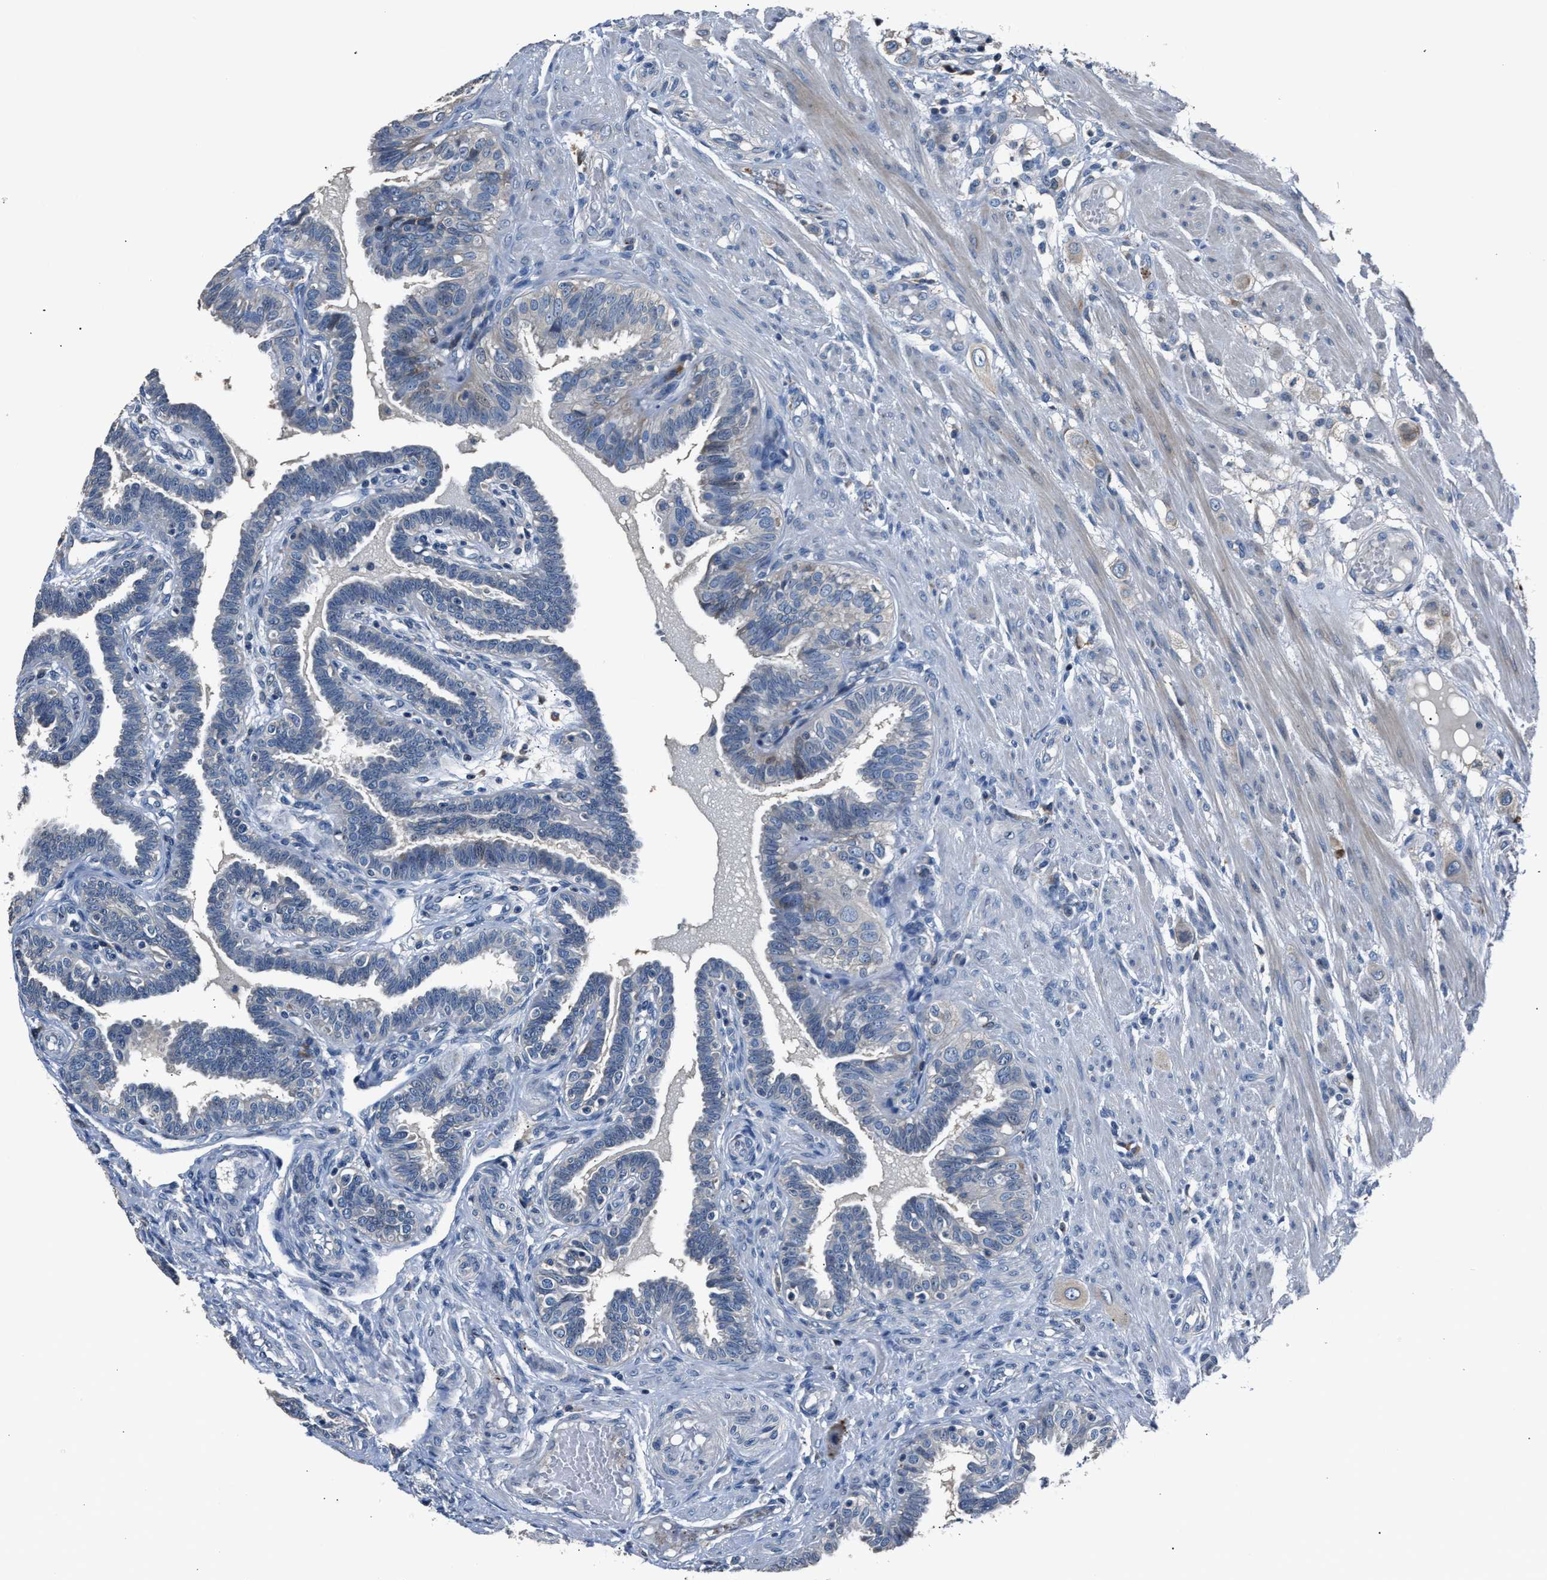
{"staining": {"intensity": "negative", "quantity": "none", "location": "none"}, "tissue": "fallopian tube", "cell_type": "Glandular cells", "image_type": "normal", "snomed": [{"axis": "morphology", "description": "Normal tissue, NOS"}, {"axis": "topography", "description": "Fallopian tube"}, {"axis": "topography", "description": "Placenta"}], "caption": "A histopathology image of fallopian tube stained for a protein exhibits no brown staining in glandular cells. (Brightfield microscopy of DAB immunohistochemistry at high magnification).", "gene": "DNAJC24", "patient": {"sex": "female", "age": 34}}